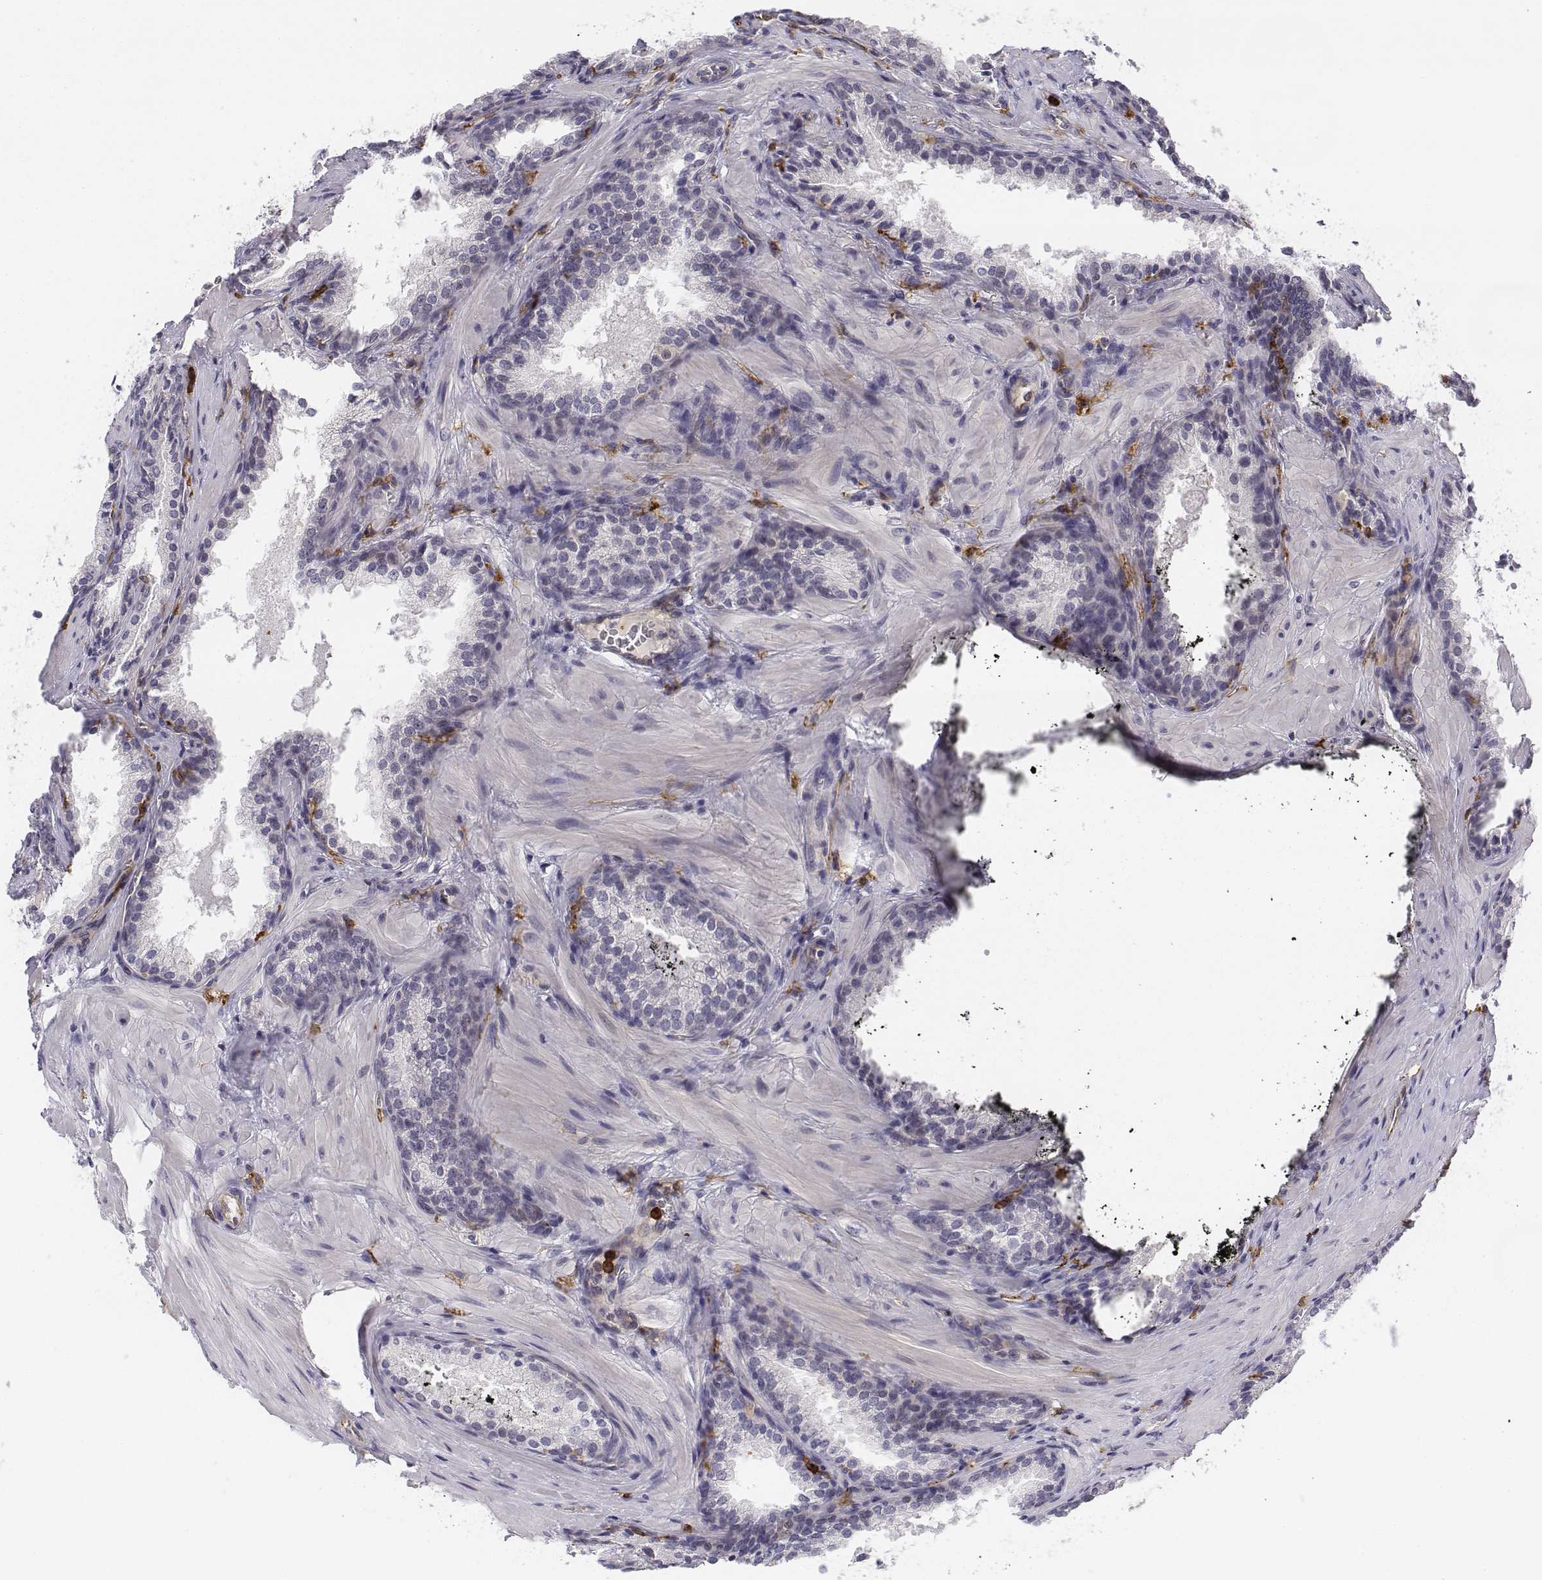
{"staining": {"intensity": "negative", "quantity": "none", "location": "none"}, "tissue": "prostate cancer", "cell_type": "Tumor cells", "image_type": "cancer", "snomed": [{"axis": "morphology", "description": "Adenocarcinoma, Low grade"}, {"axis": "topography", "description": "Prostate"}], "caption": "DAB (3,3'-diaminobenzidine) immunohistochemical staining of human prostate low-grade adenocarcinoma demonstrates no significant positivity in tumor cells. (DAB (3,3'-diaminobenzidine) IHC, high magnification).", "gene": "CD14", "patient": {"sex": "male", "age": 56}}